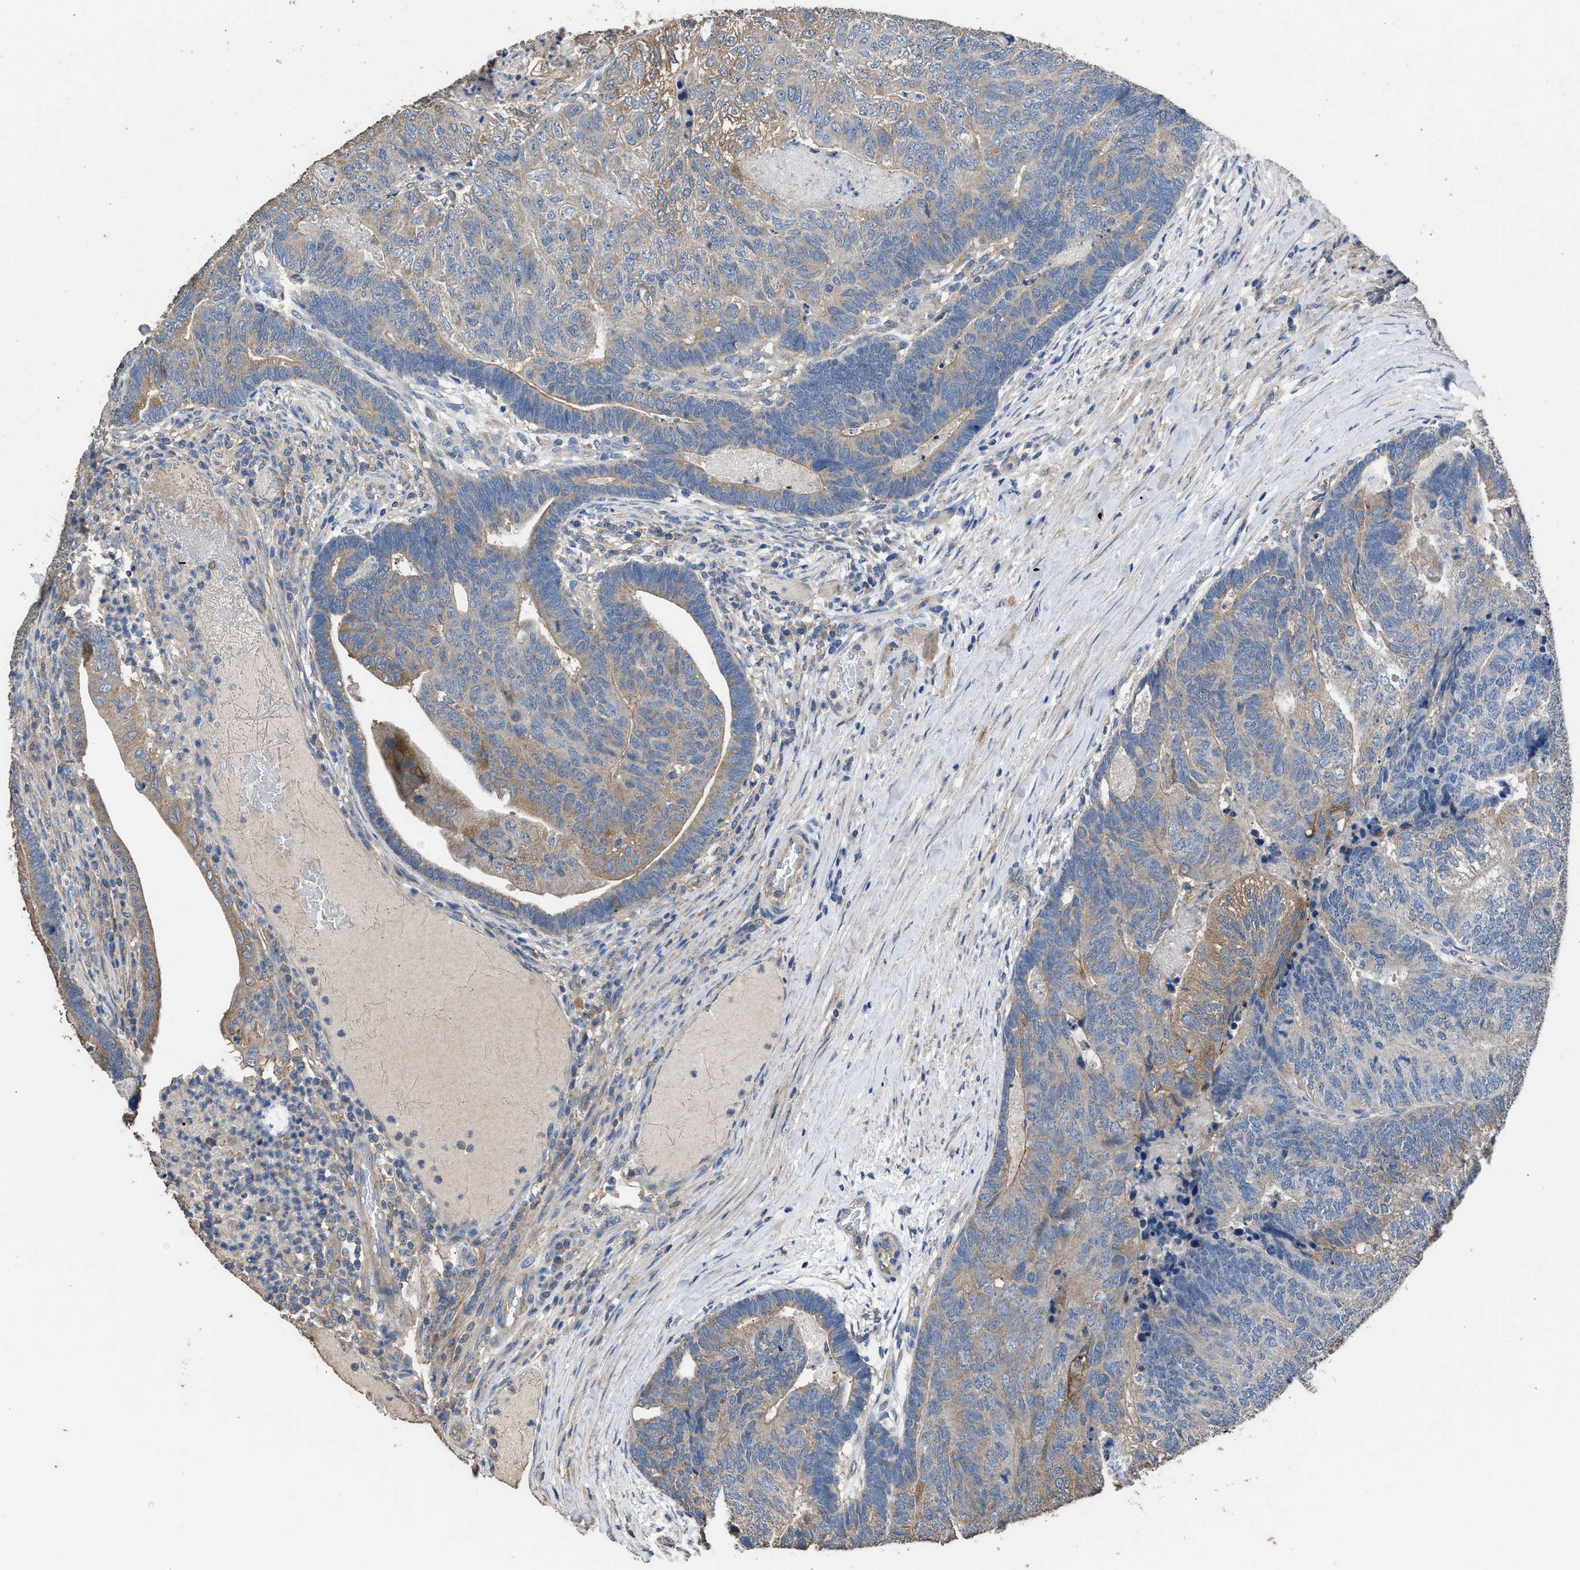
{"staining": {"intensity": "weak", "quantity": "25%-75%", "location": "cytoplasmic/membranous"}, "tissue": "colorectal cancer", "cell_type": "Tumor cells", "image_type": "cancer", "snomed": [{"axis": "morphology", "description": "Adenocarcinoma, NOS"}, {"axis": "topography", "description": "Colon"}], "caption": "Colorectal adenocarcinoma tissue displays weak cytoplasmic/membranous staining in about 25%-75% of tumor cells, visualized by immunohistochemistry. (DAB IHC with brightfield microscopy, high magnification).", "gene": "ITSN1", "patient": {"sex": "female", "age": 67}}